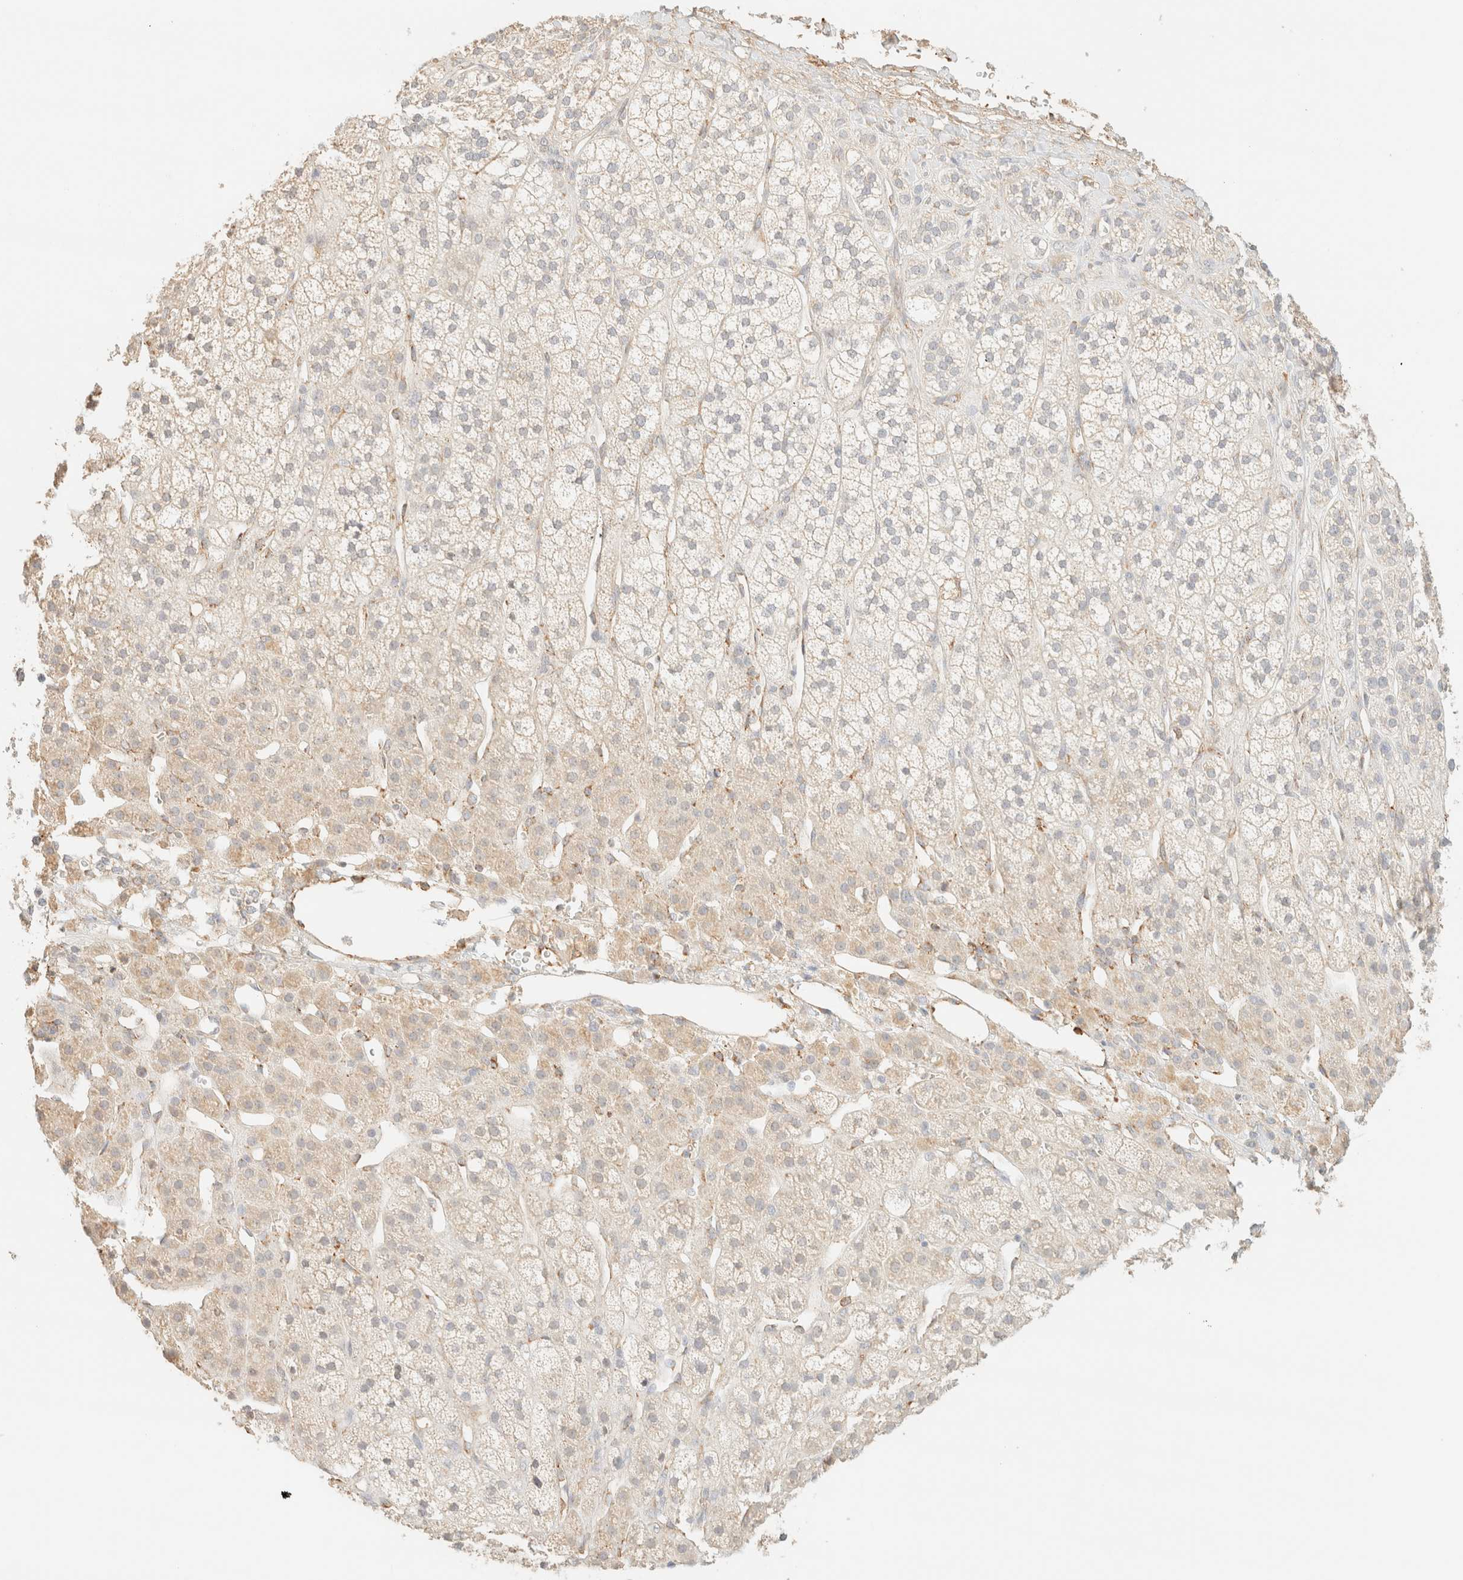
{"staining": {"intensity": "weak", "quantity": "<25%", "location": "cytoplasmic/membranous"}, "tissue": "adrenal gland", "cell_type": "Glandular cells", "image_type": "normal", "snomed": [{"axis": "morphology", "description": "Normal tissue, NOS"}, {"axis": "topography", "description": "Adrenal gland"}], "caption": "The image reveals no staining of glandular cells in normal adrenal gland.", "gene": "SPARCL1", "patient": {"sex": "male", "age": 56}}